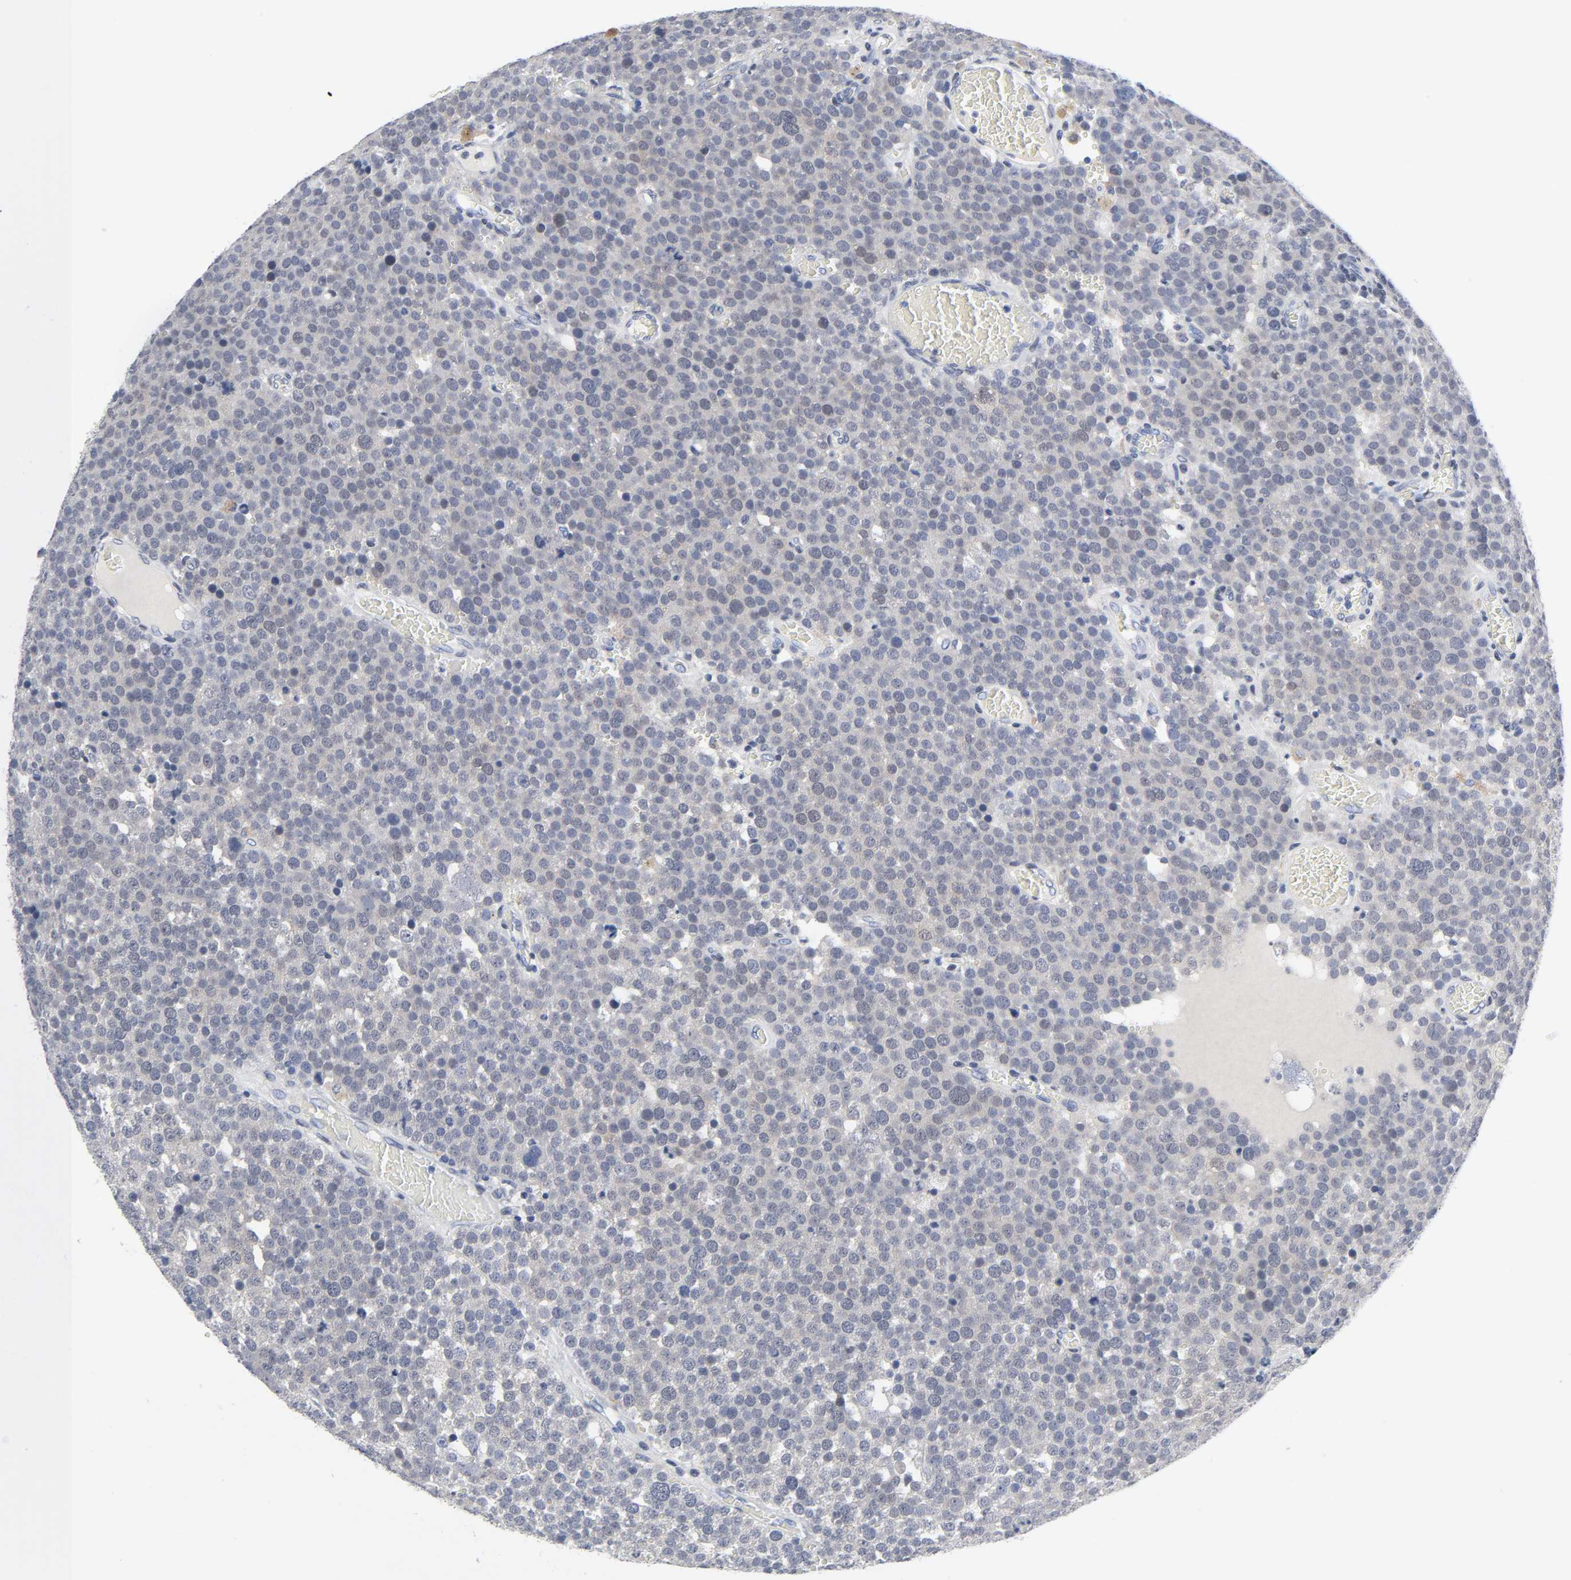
{"staining": {"intensity": "negative", "quantity": "none", "location": "none"}, "tissue": "testis cancer", "cell_type": "Tumor cells", "image_type": "cancer", "snomed": [{"axis": "morphology", "description": "Seminoma, NOS"}, {"axis": "topography", "description": "Testis"}], "caption": "This is an IHC histopathology image of testis cancer (seminoma). There is no positivity in tumor cells.", "gene": "SALL2", "patient": {"sex": "male", "age": 71}}